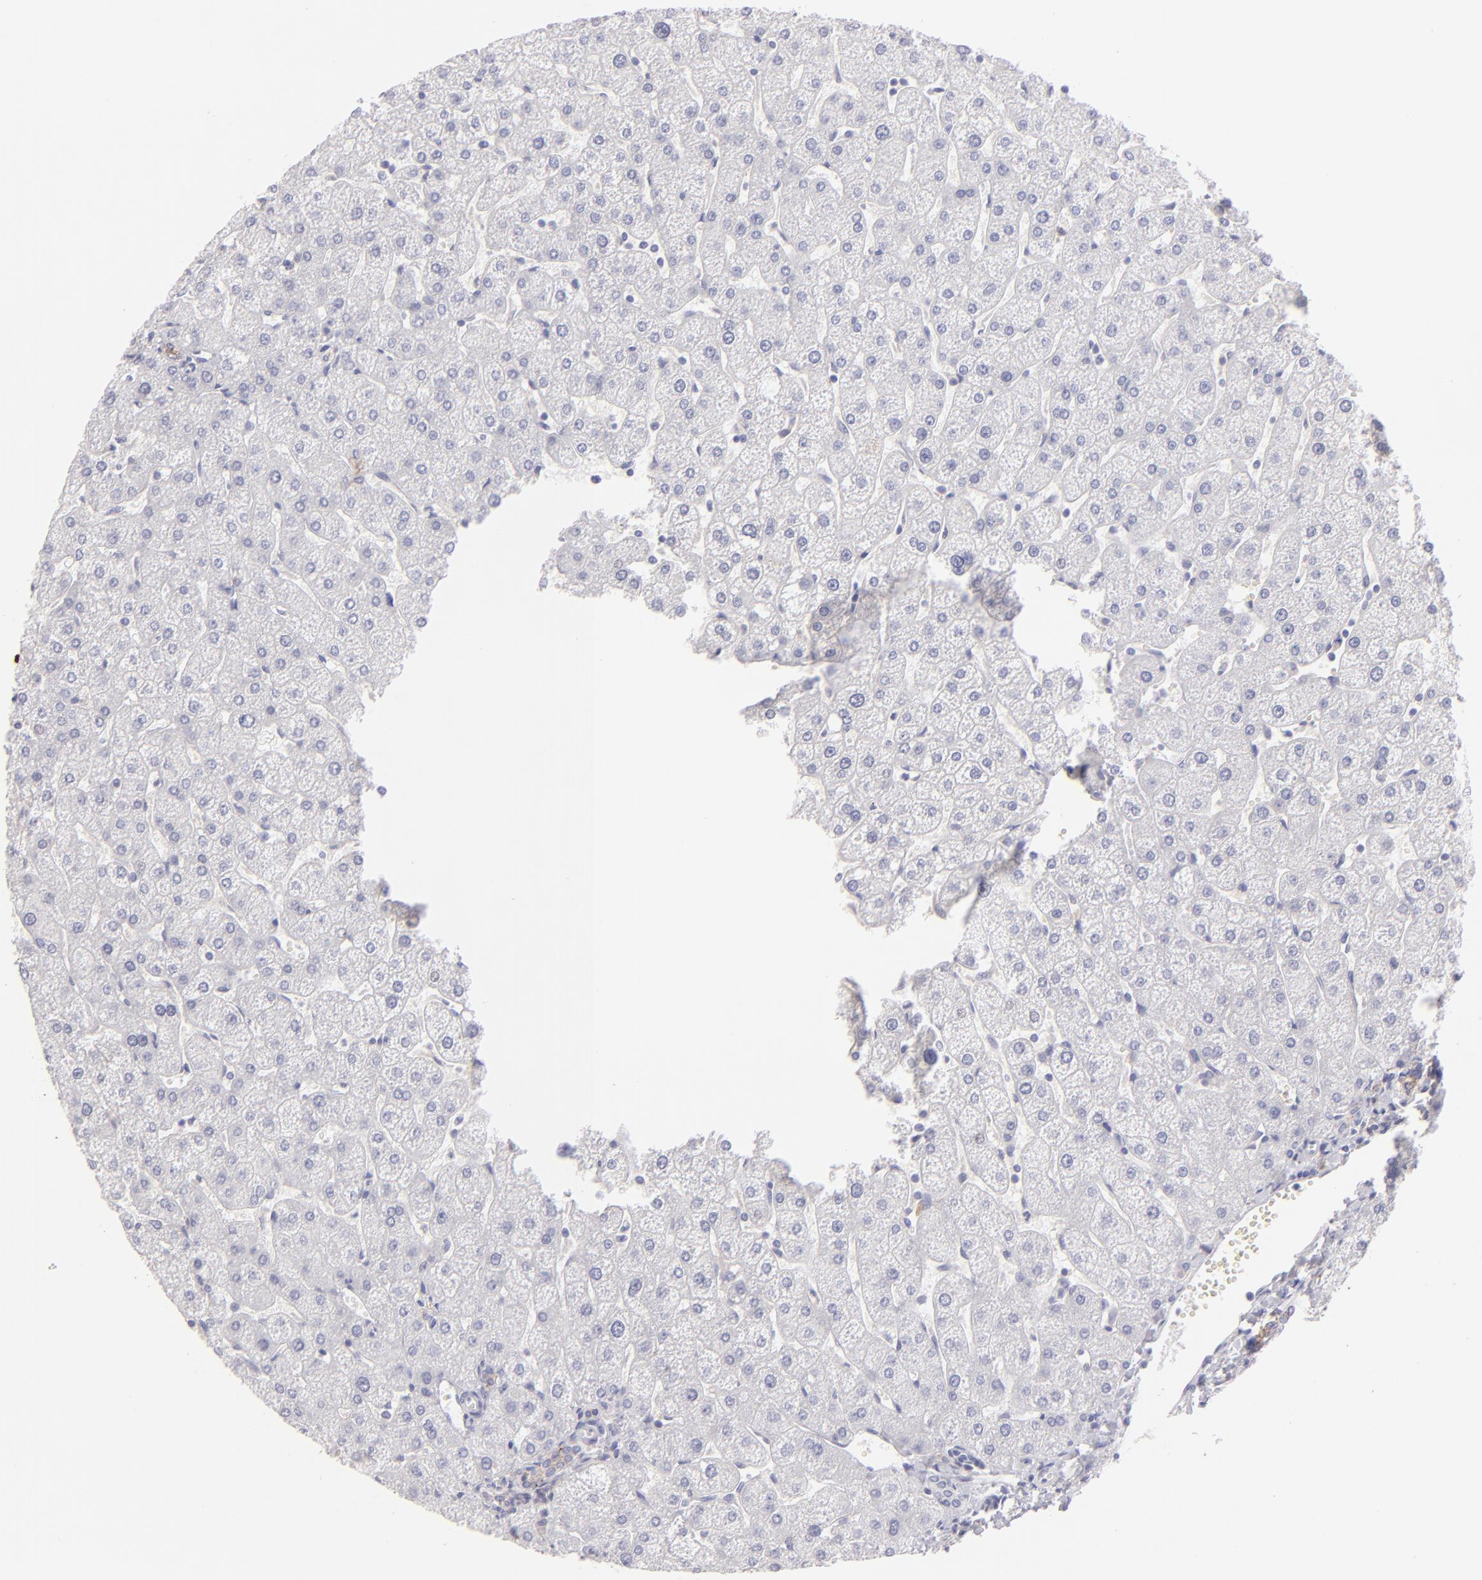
{"staining": {"intensity": "negative", "quantity": "none", "location": "none"}, "tissue": "liver", "cell_type": "Cholangiocytes", "image_type": "normal", "snomed": [{"axis": "morphology", "description": "Normal tissue, NOS"}, {"axis": "topography", "description": "Liver"}], "caption": "A high-resolution image shows immunohistochemistry (IHC) staining of unremarkable liver, which demonstrates no significant staining in cholangiocytes.", "gene": "CLDN4", "patient": {"sex": "male", "age": 67}}